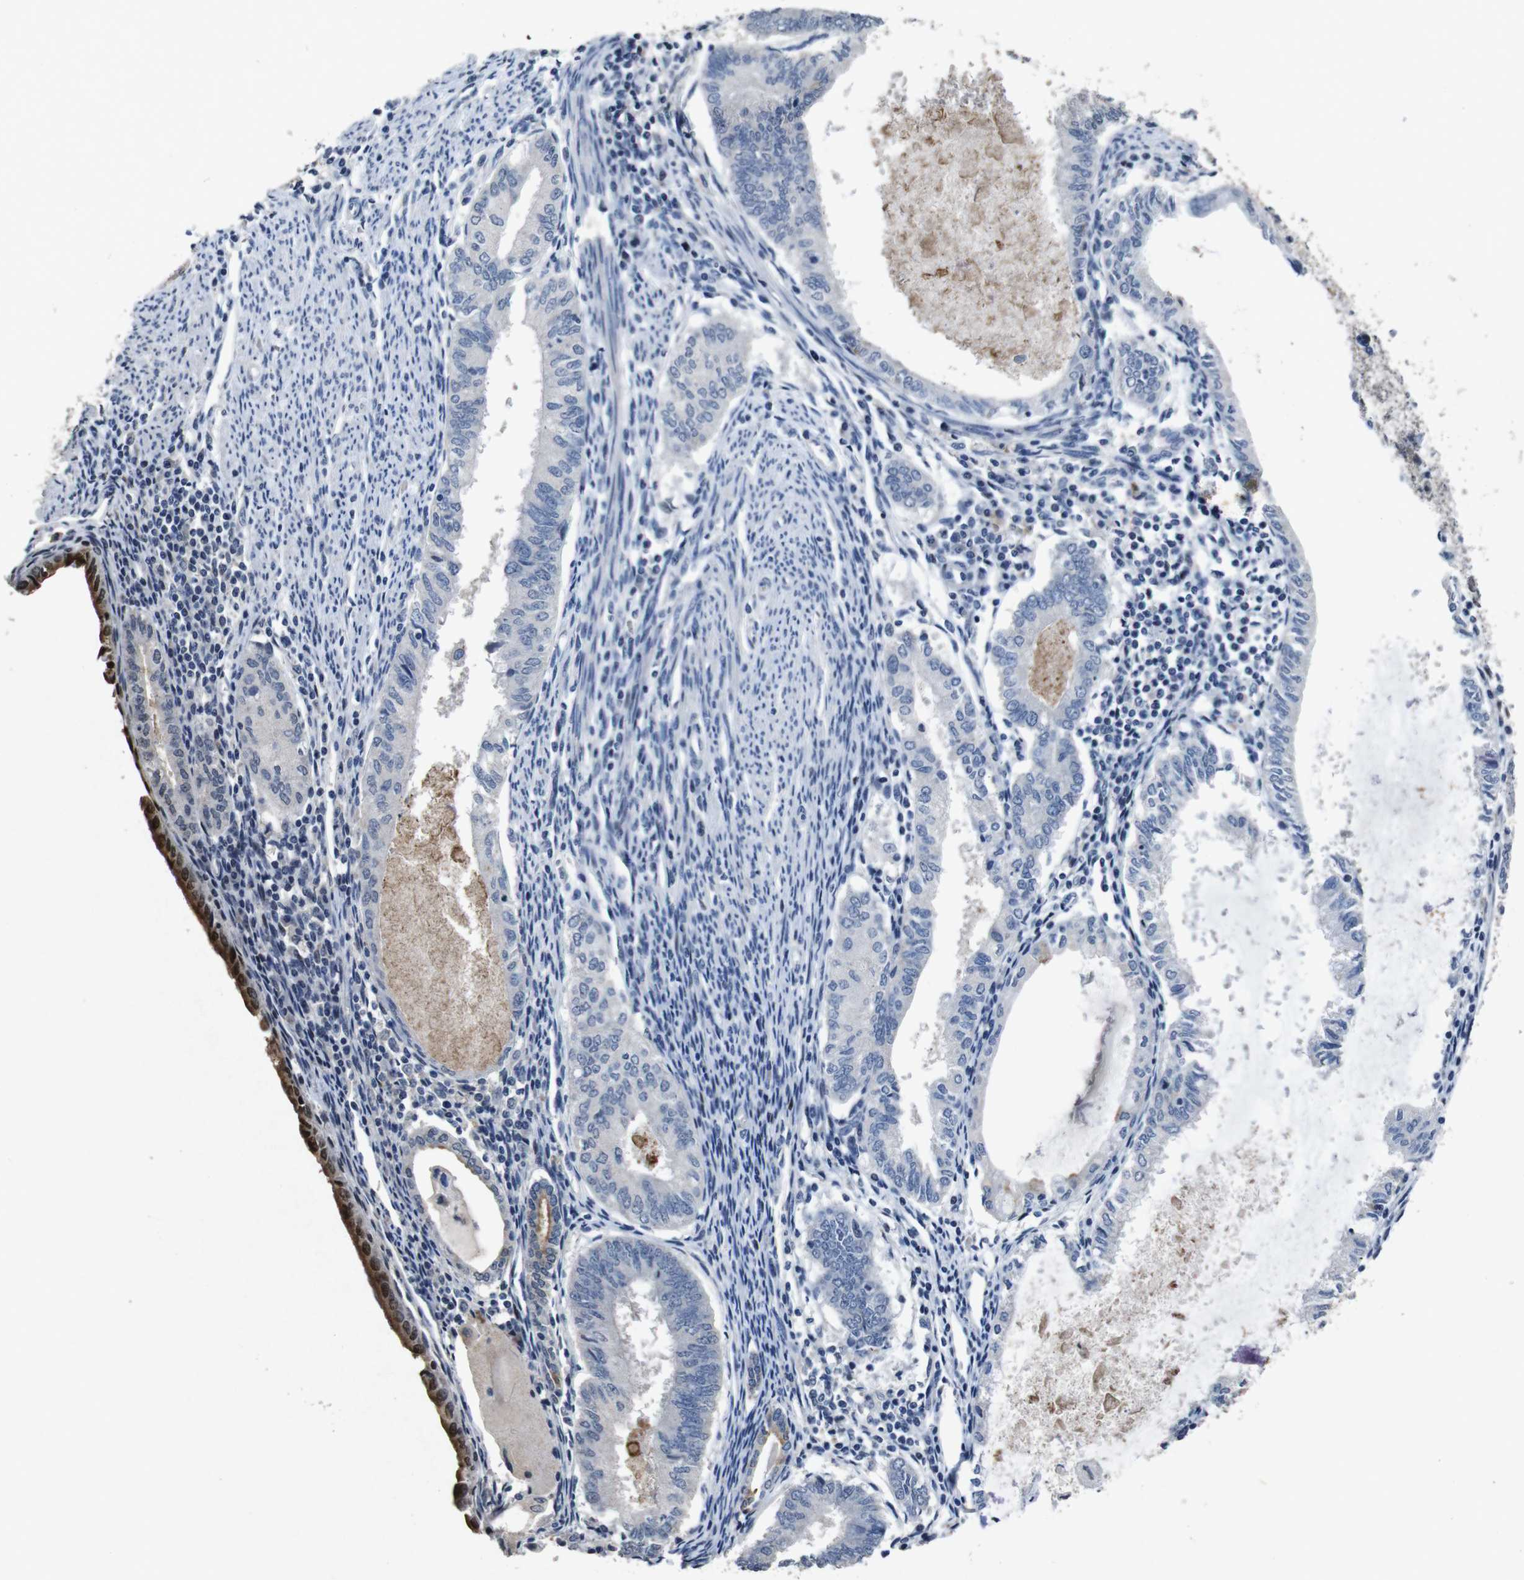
{"staining": {"intensity": "negative", "quantity": "none", "location": "none"}, "tissue": "endometrial cancer", "cell_type": "Tumor cells", "image_type": "cancer", "snomed": [{"axis": "morphology", "description": "Adenocarcinoma, NOS"}, {"axis": "topography", "description": "Endometrium"}], "caption": "The immunohistochemistry (IHC) histopathology image has no significant positivity in tumor cells of endometrial cancer (adenocarcinoma) tissue. The staining is performed using DAB brown chromogen with nuclei counter-stained in using hematoxylin.", "gene": "AKT3", "patient": {"sex": "female", "age": 86}}